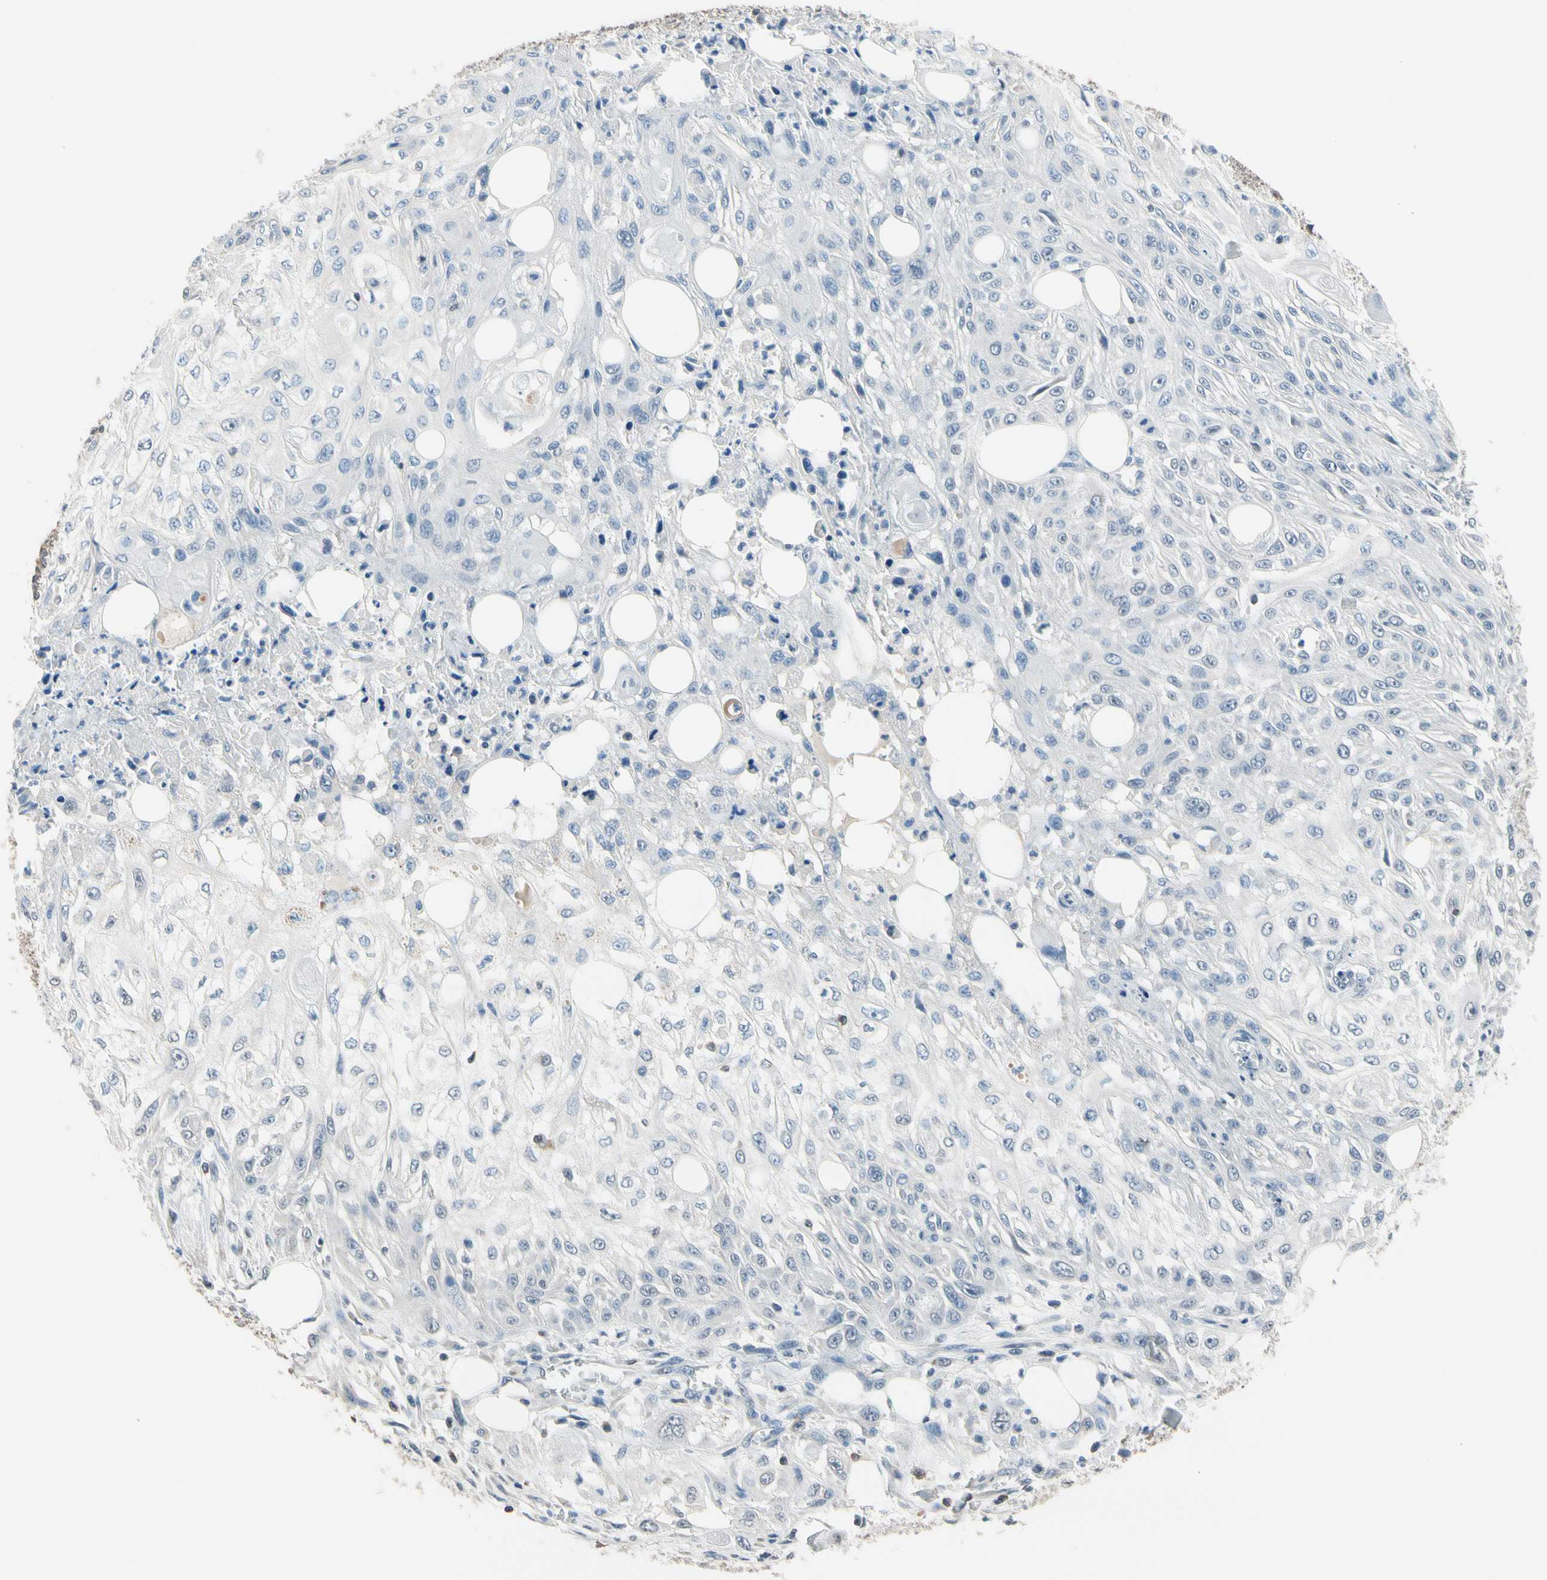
{"staining": {"intensity": "negative", "quantity": "none", "location": "none"}, "tissue": "skin cancer", "cell_type": "Tumor cells", "image_type": "cancer", "snomed": [{"axis": "morphology", "description": "Squamous cell carcinoma, NOS"}, {"axis": "topography", "description": "Skin"}], "caption": "Immunohistochemistry of squamous cell carcinoma (skin) reveals no staining in tumor cells.", "gene": "NFATC2", "patient": {"sex": "male", "age": 75}}